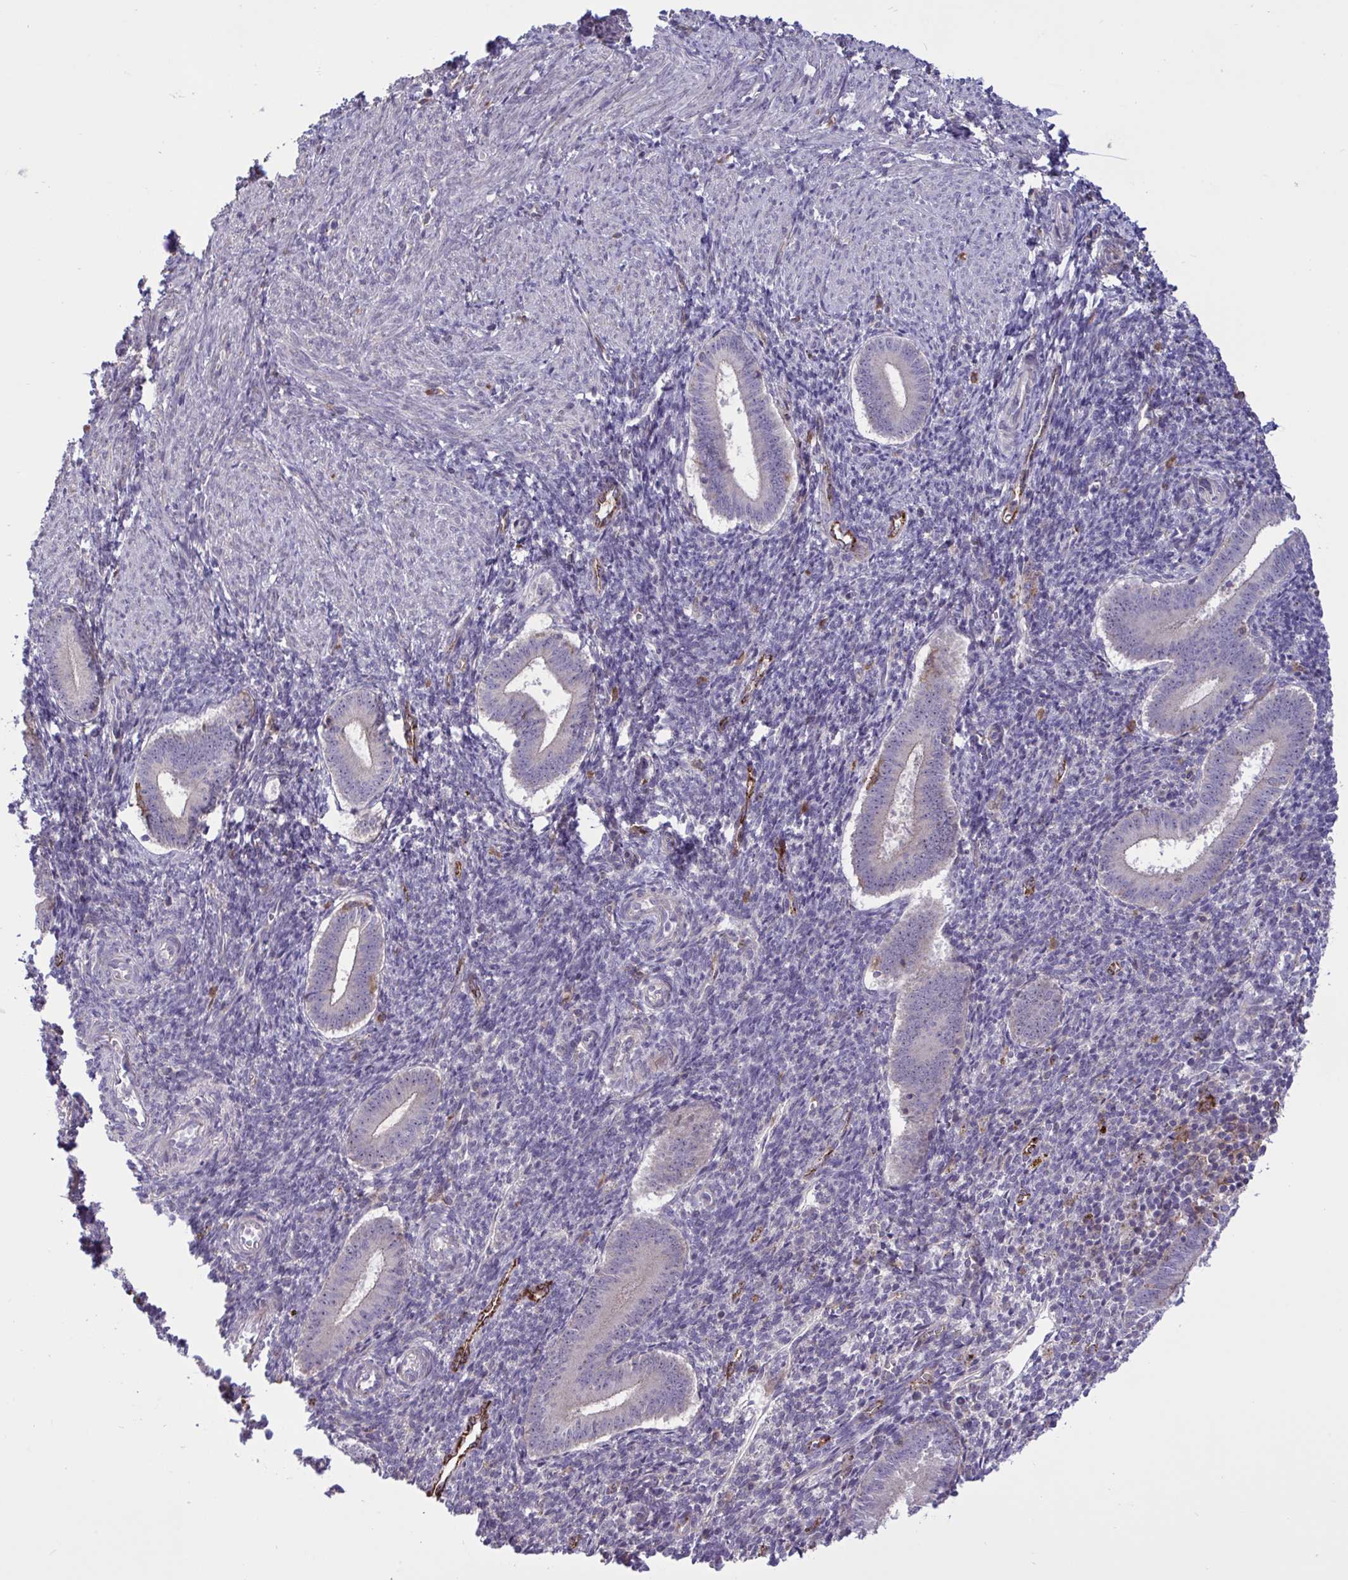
{"staining": {"intensity": "negative", "quantity": "none", "location": "none"}, "tissue": "endometrium", "cell_type": "Cells in endometrial stroma", "image_type": "normal", "snomed": [{"axis": "morphology", "description": "Normal tissue, NOS"}, {"axis": "topography", "description": "Endometrium"}], "caption": "Cells in endometrial stroma show no significant positivity in normal endometrium. (DAB (3,3'-diaminobenzidine) immunohistochemistry (IHC), high magnification).", "gene": "CD101", "patient": {"sex": "female", "age": 25}}